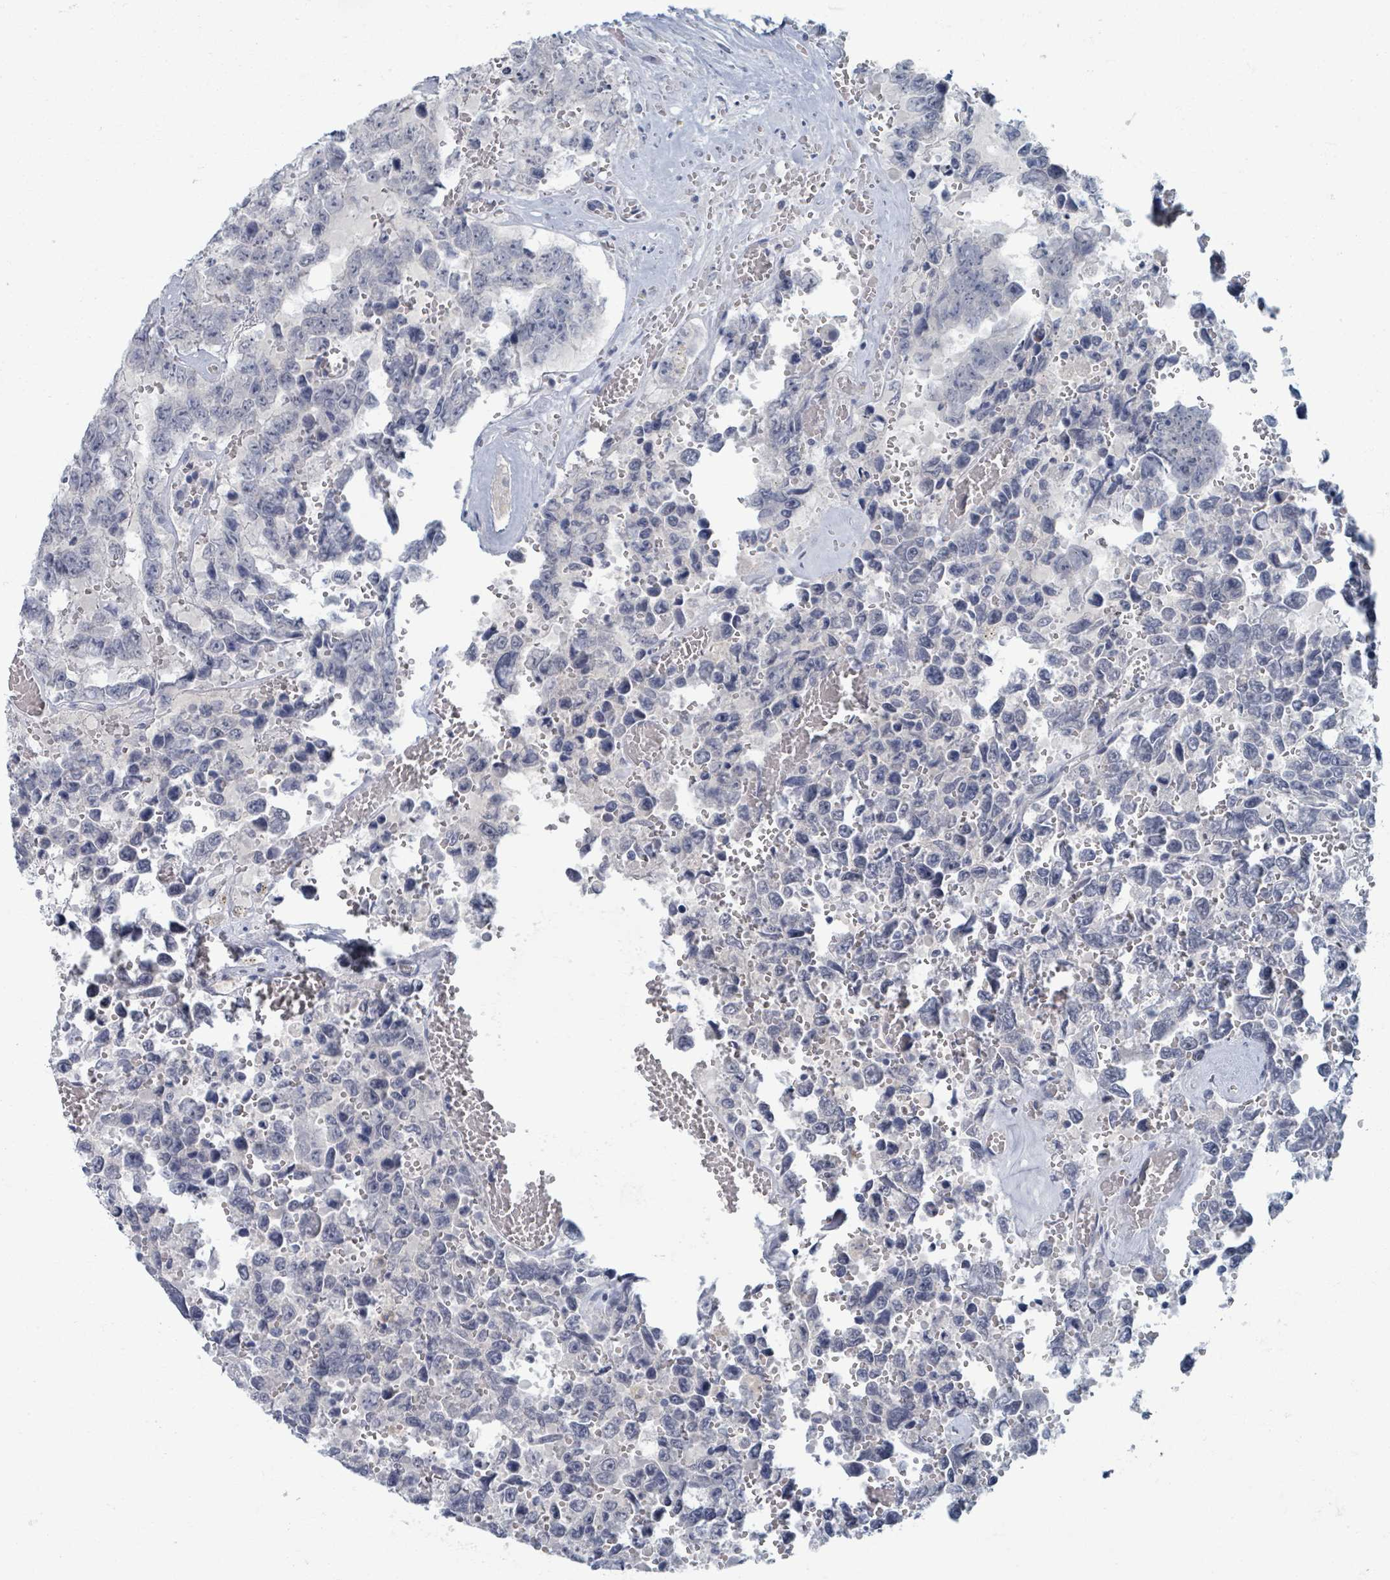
{"staining": {"intensity": "negative", "quantity": "none", "location": "none"}, "tissue": "testis cancer", "cell_type": "Tumor cells", "image_type": "cancer", "snomed": [{"axis": "morphology", "description": "Normal tissue, NOS"}, {"axis": "morphology", "description": "Carcinoma, Embryonal, NOS"}, {"axis": "topography", "description": "Testis"}, {"axis": "topography", "description": "Epididymis"}], "caption": "Immunohistochemical staining of testis cancer displays no significant expression in tumor cells. (DAB immunohistochemistry, high magnification).", "gene": "WNT11", "patient": {"sex": "male", "age": 25}}